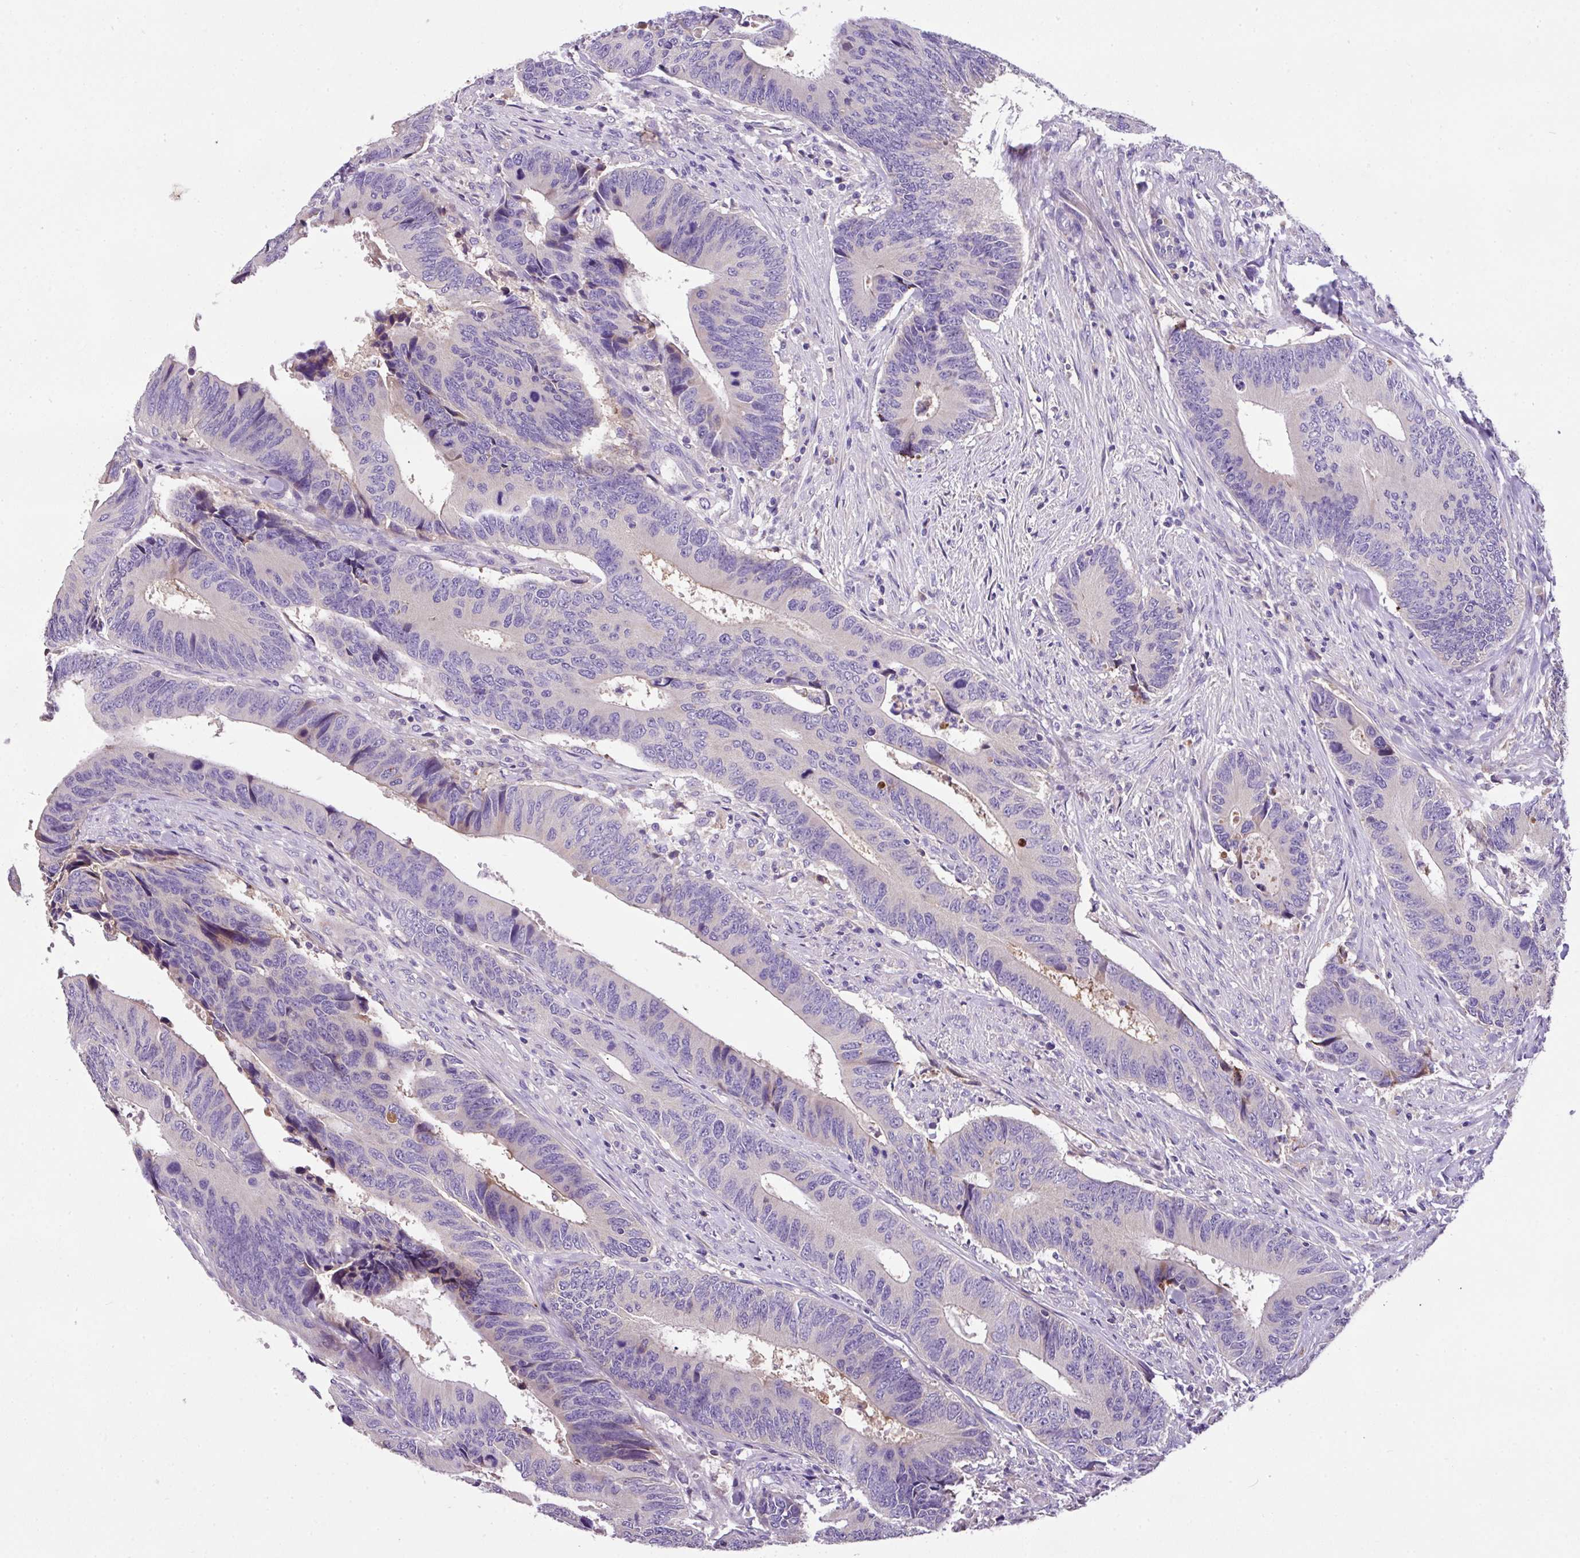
{"staining": {"intensity": "negative", "quantity": "none", "location": "none"}, "tissue": "colorectal cancer", "cell_type": "Tumor cells", "image_type": "cancer", "snomed": [{"axis": "morphology", "description": "Adenocarcinoma, NOS"}, {"axis": "topography", "description": "Colon"}], "caption": "There is no significant expression in tumor cells of adenocarcinoma (colorectal).", "gene": "ANXA2R", "patient": {"sex": "male", "age": 87}}